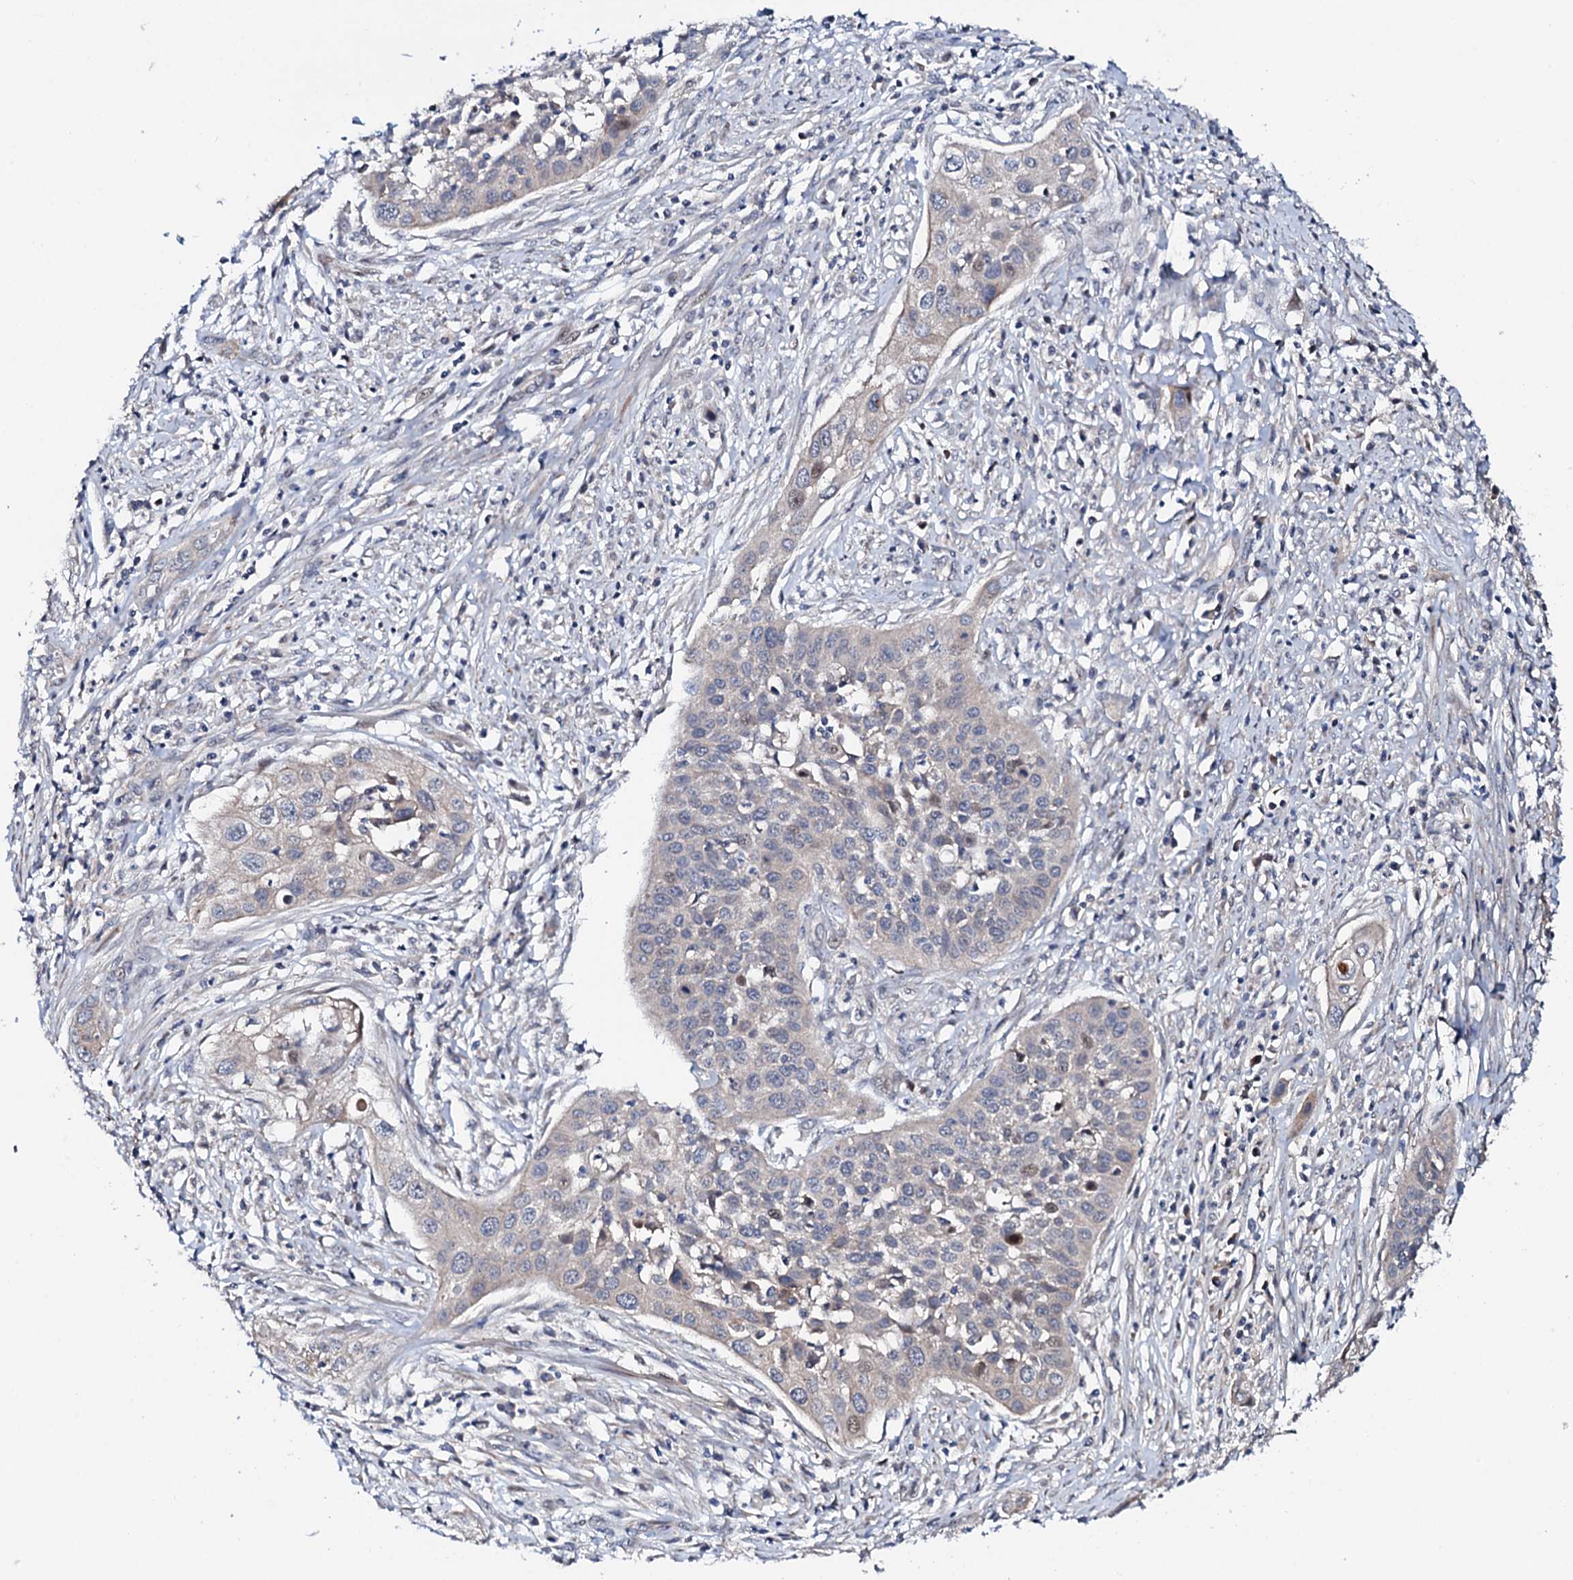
{"staining": {"intensity": "weak", "quantity": "<25%", "location": "nuclear"}, "tissue": "cervical cancer", "cell_type": "Tumor cells", "image_type": "cancer", "snomed": [{"axis": "morphology", "description": "Squamous cell carcinoma, NOS"}, {"axis": "topography", "description": "Cervix"}], "caption": "An image of human cervical cancer (squamous cell carcinoma) is negative for staining in tumor cells. (Stains: DAB (3,3'-diaminobenzidine) IHC with hematoxylin counter stain, Microscopy: brightfield microscopy at high magnification).", "gene": "CIAO2A", "patient": {"sex": "female", "age": 34}}